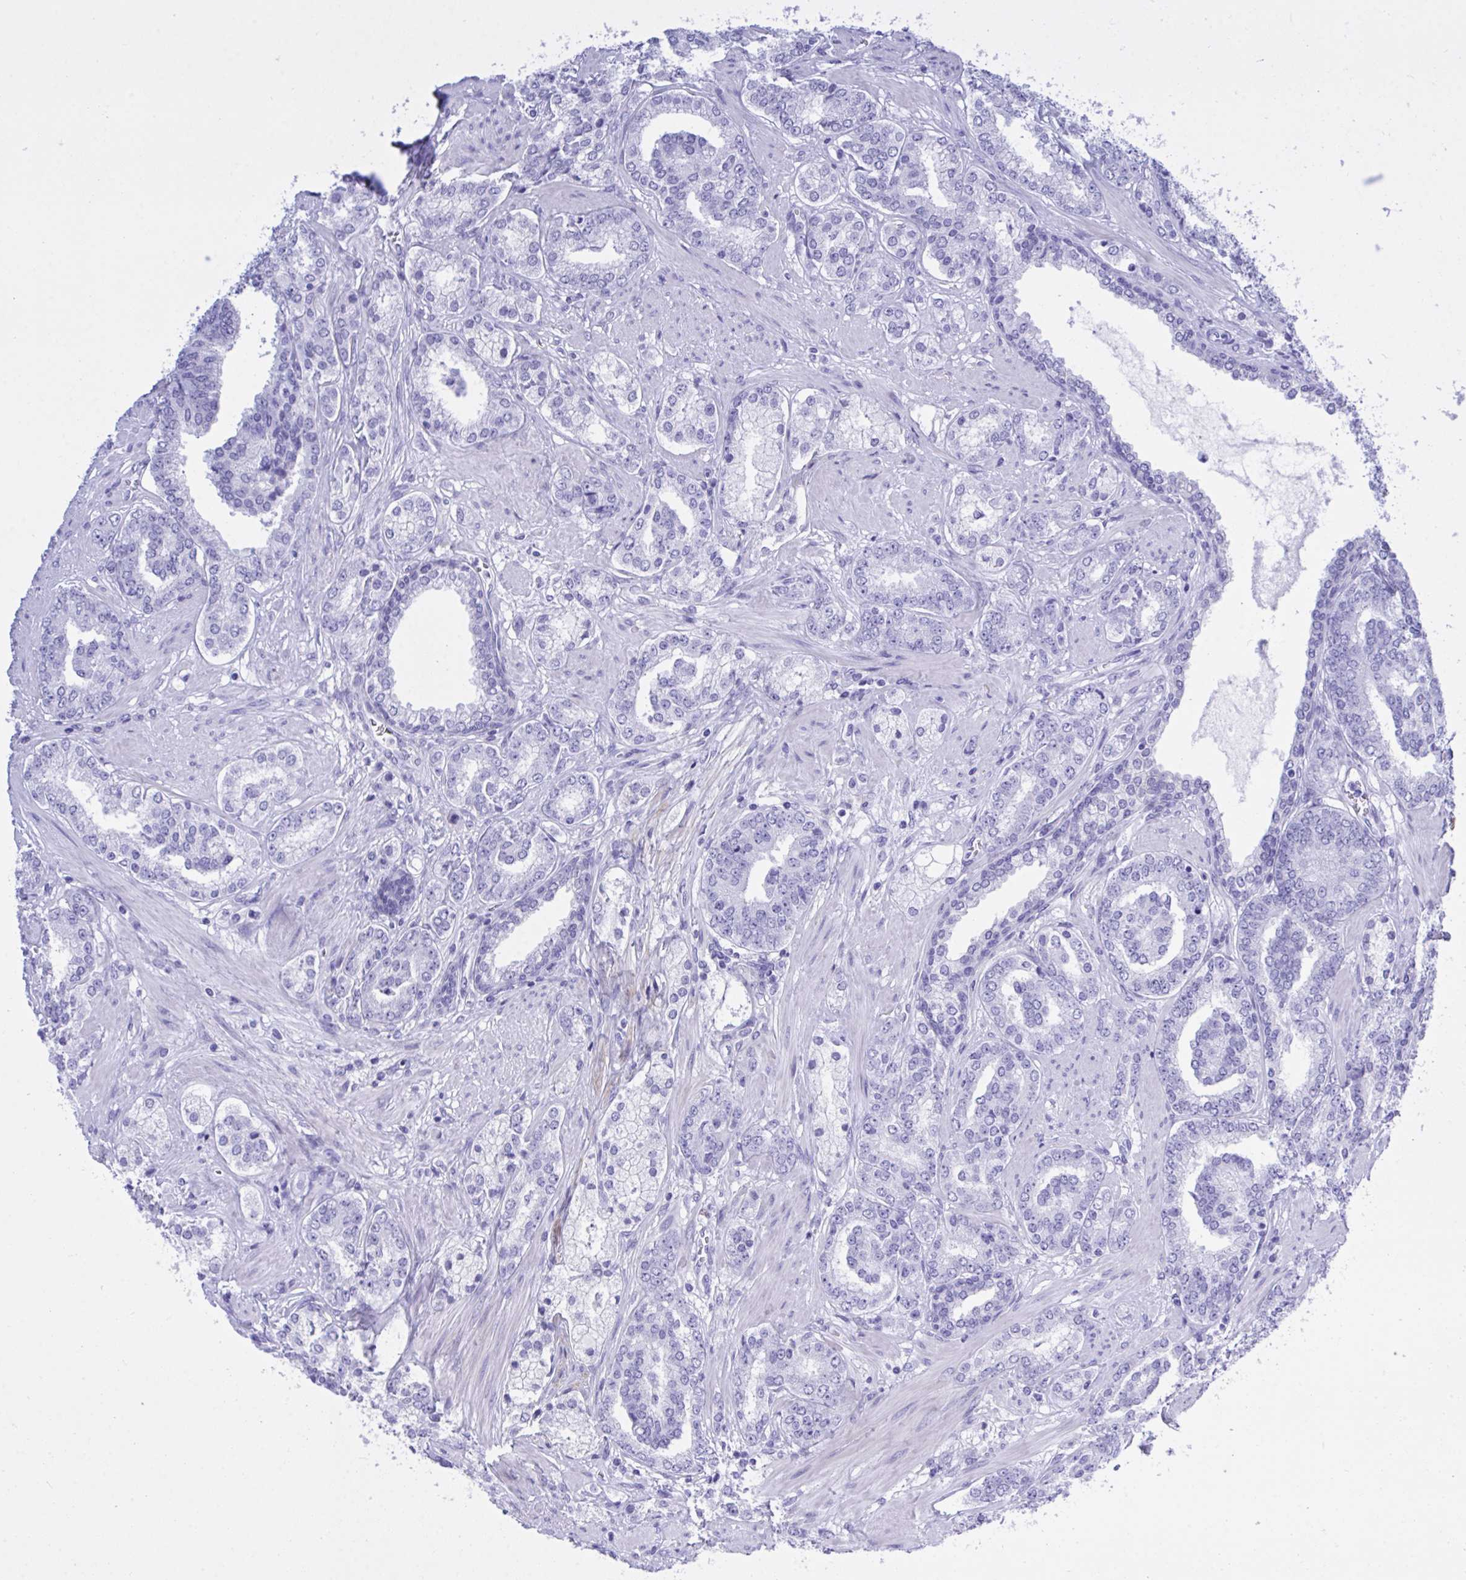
{"staining": {"intensity": "negative", "quantity": "none", "location": "none"}, "tissue": "prostate cancer", "cell_type": "Tumor cells", "image_type": "cancer", "snomed": [{"axis": "morphology", "description": "Adenocarcinoma, High grade"}, {"axis": "topography", "description": "Prostate"}], "caption": "DAB (3,3'-diaminobenzidine) immunohistochemical staining of human prostate high-grade adenocarcinoma shows no significant positivity in tumor cells. The staining was performed using DAB to visualize the protein expression in brown, while the nuclei were stained in blue with hematoxylin (Magnification: 20x).", "gene": "BEX5", "patient": {"sex": "male", "age": 62}}